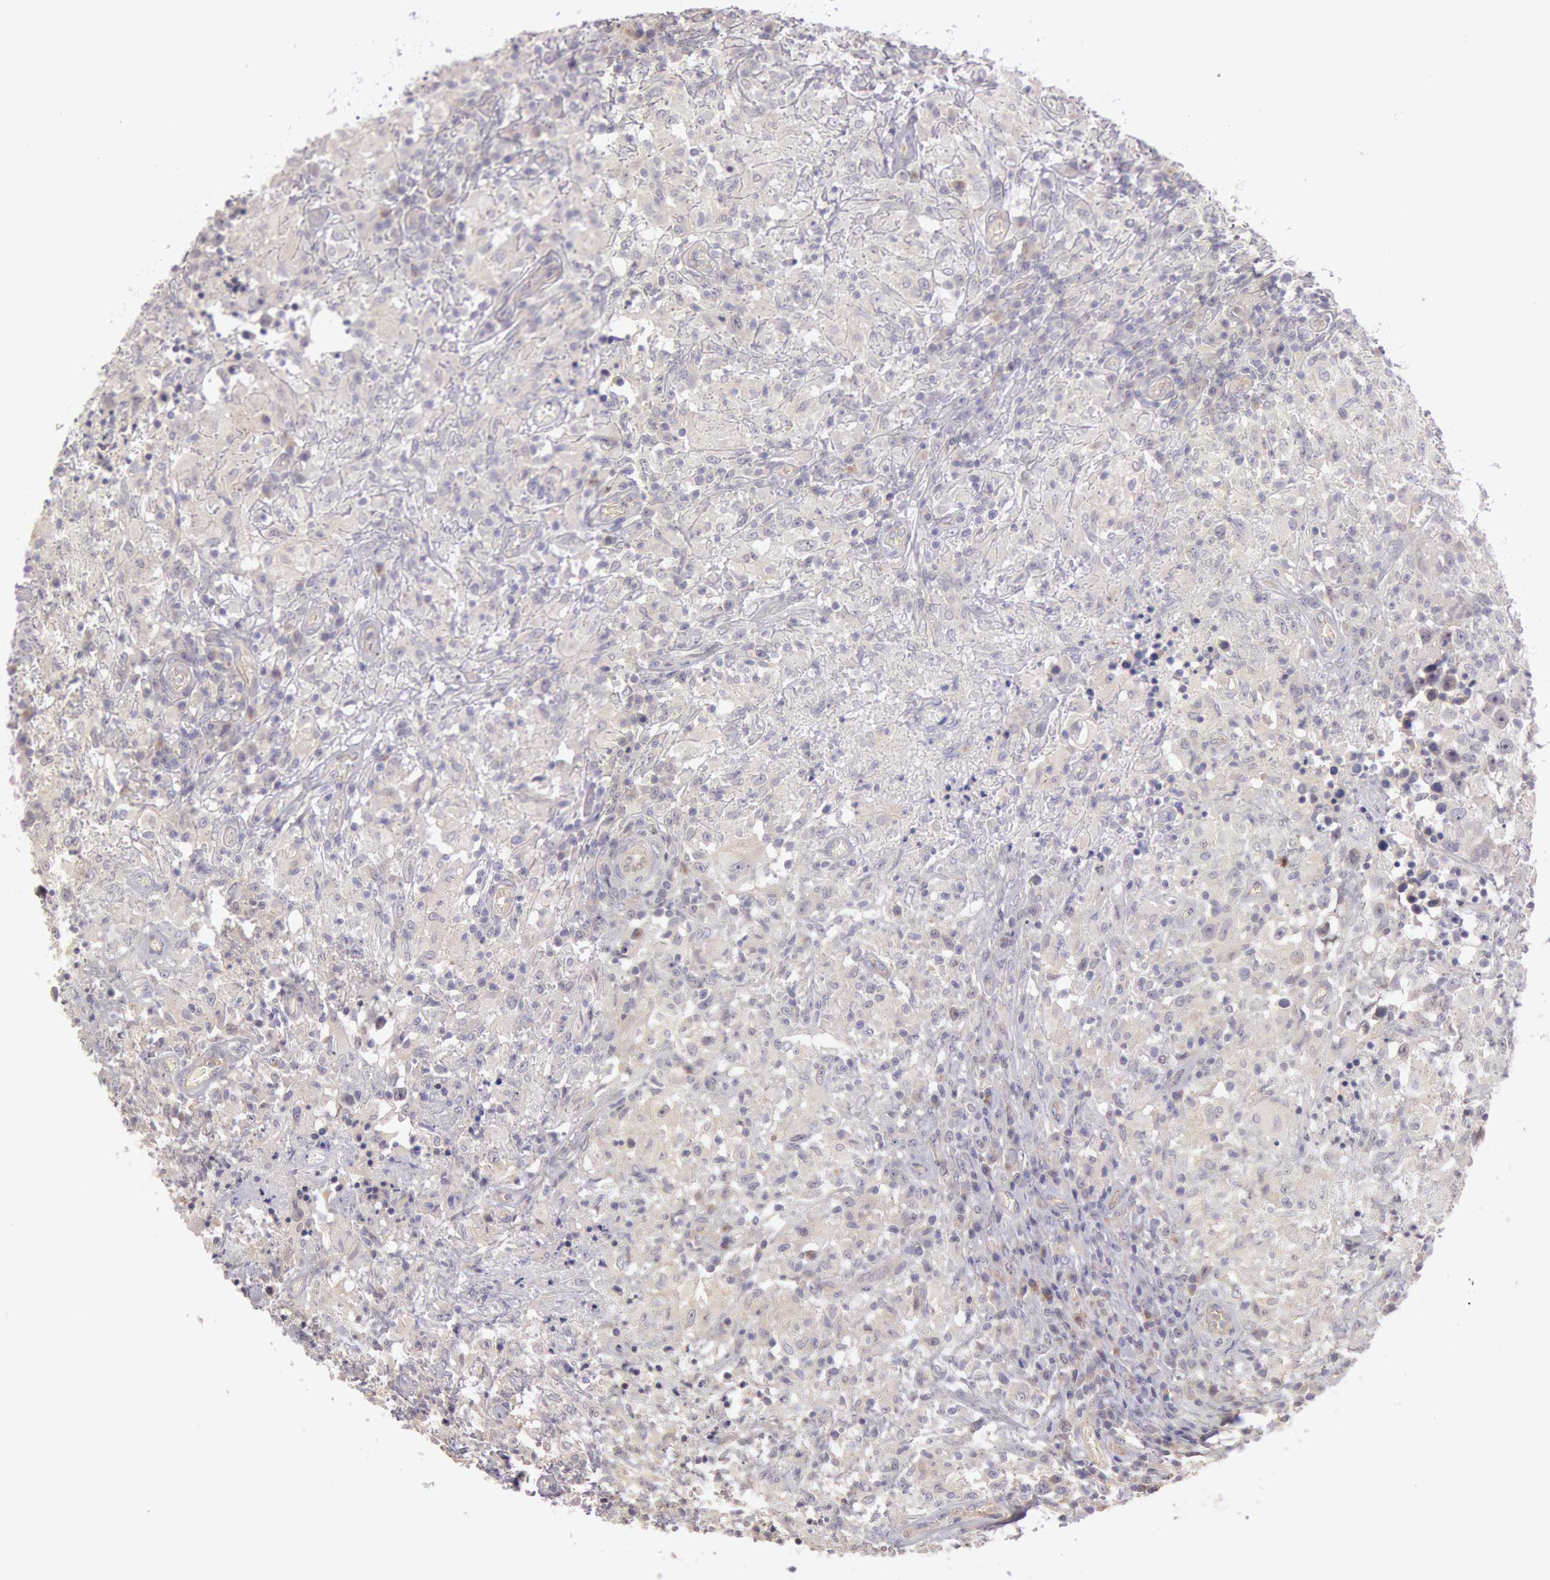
{"staining": {"intensity": "negative", "quantity": "none", "location": "none"}, "tissue": "testis cancer", "cell_type": "Tumor cells", "image_type": "cancer", "snomed": [{"axis": "morphology", "description": "Seminoma, NOS"}, {"axis": "topography", "description": "Testis"}], "caption": "An IHC micrograph of seminoma (testis) is shown. There is no staining in tumor cells of seminoma (testis).", "gene": "AMOTL1", "patient": {"sex": "male", "age": 34}}